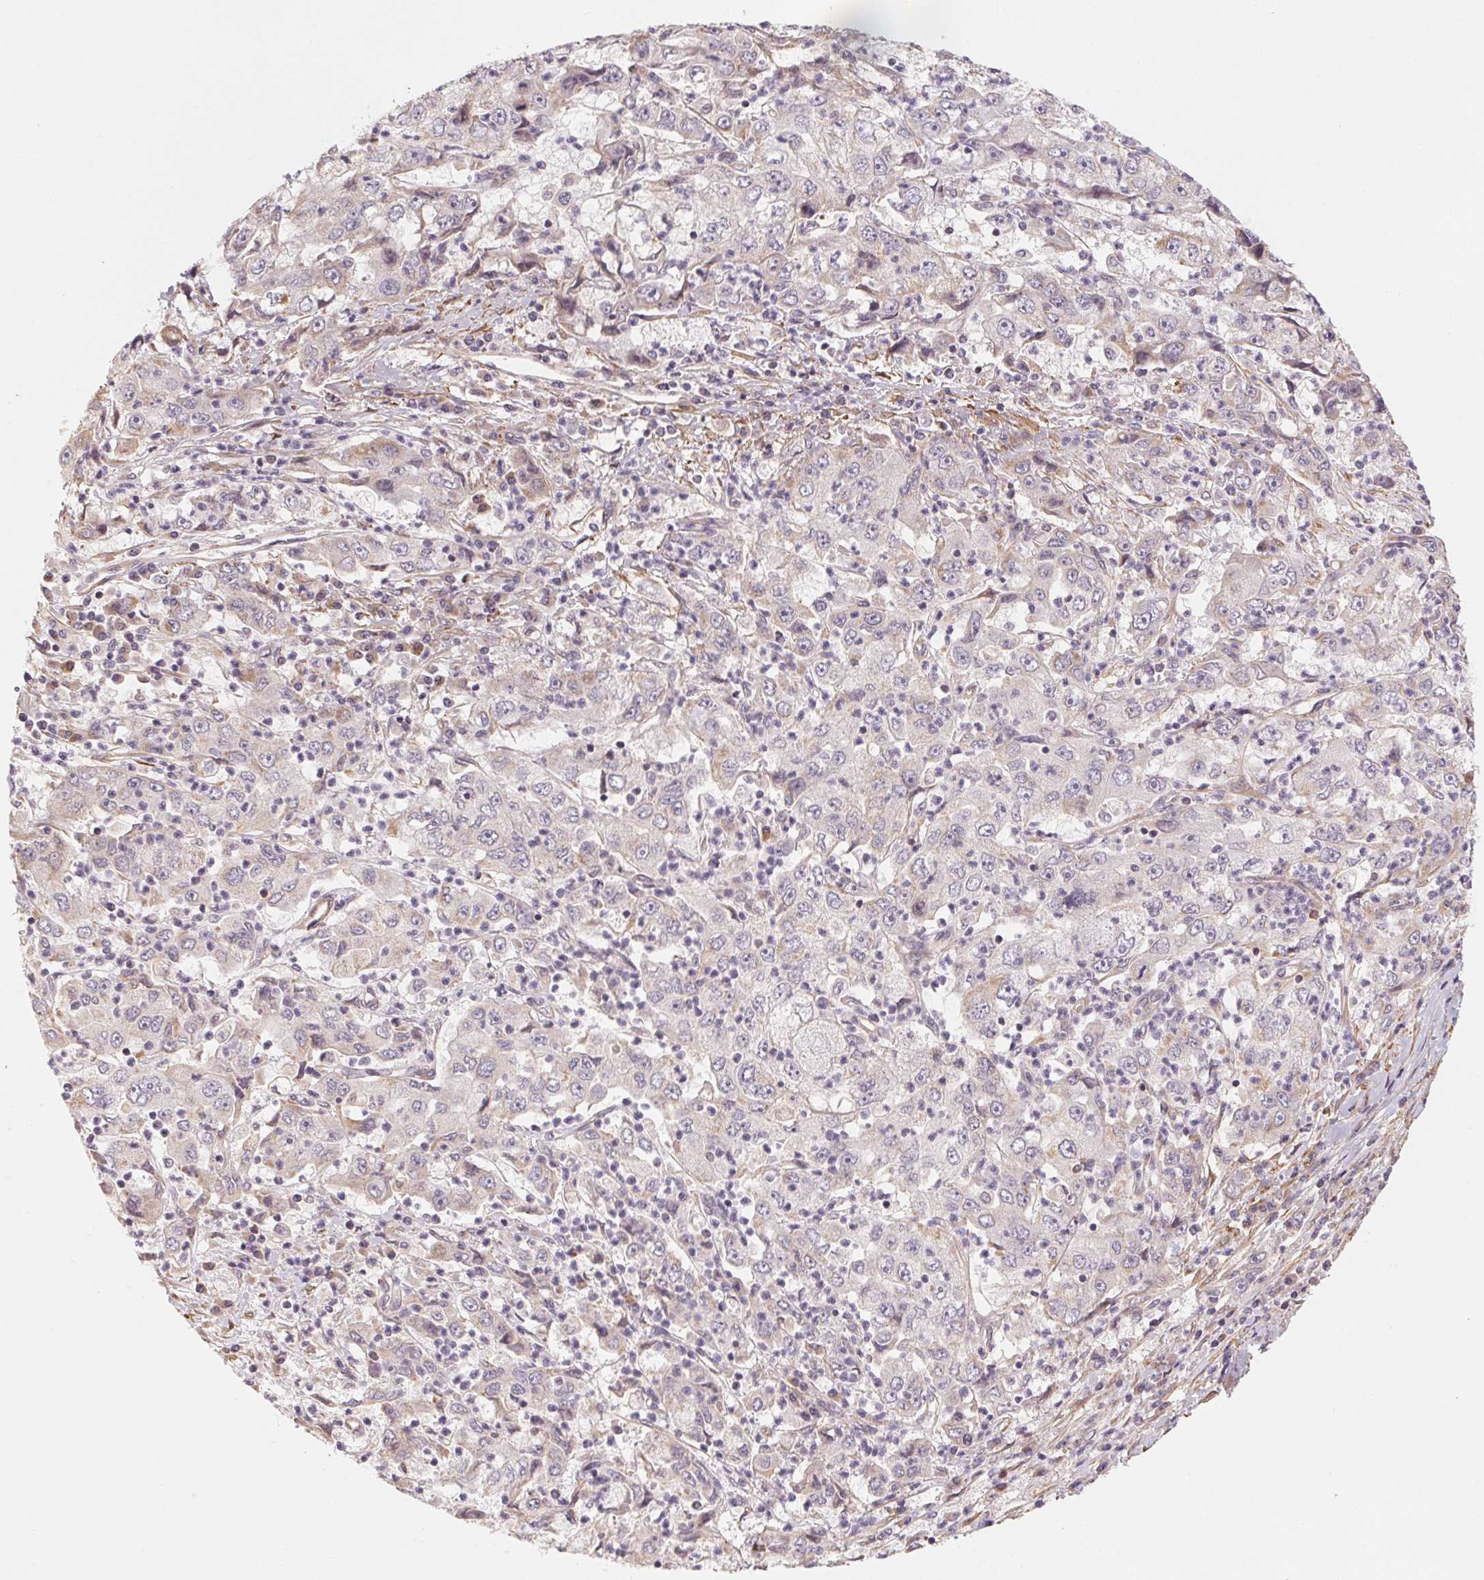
{"staining": {"intensity": "negative", "quantity": "none", "location": "none"}, "tissue": "cervical cancer", "cell_type": "Tumor cells", "image_type": "cancer", "snomed": [{"axis": "morphology", "description": "Squamous cell carcinoma, NOS"}, {"axis": "topography", "description": "Cervix"}], "caption": "DAB (3,3'-diaminobenzidine) immunohistochemical staining of human cervical squamous cell carcinoma displays no significant expression in tumor cells.", "gene": "CCDC112", "patient": {"sex": "female", "age": 36}}